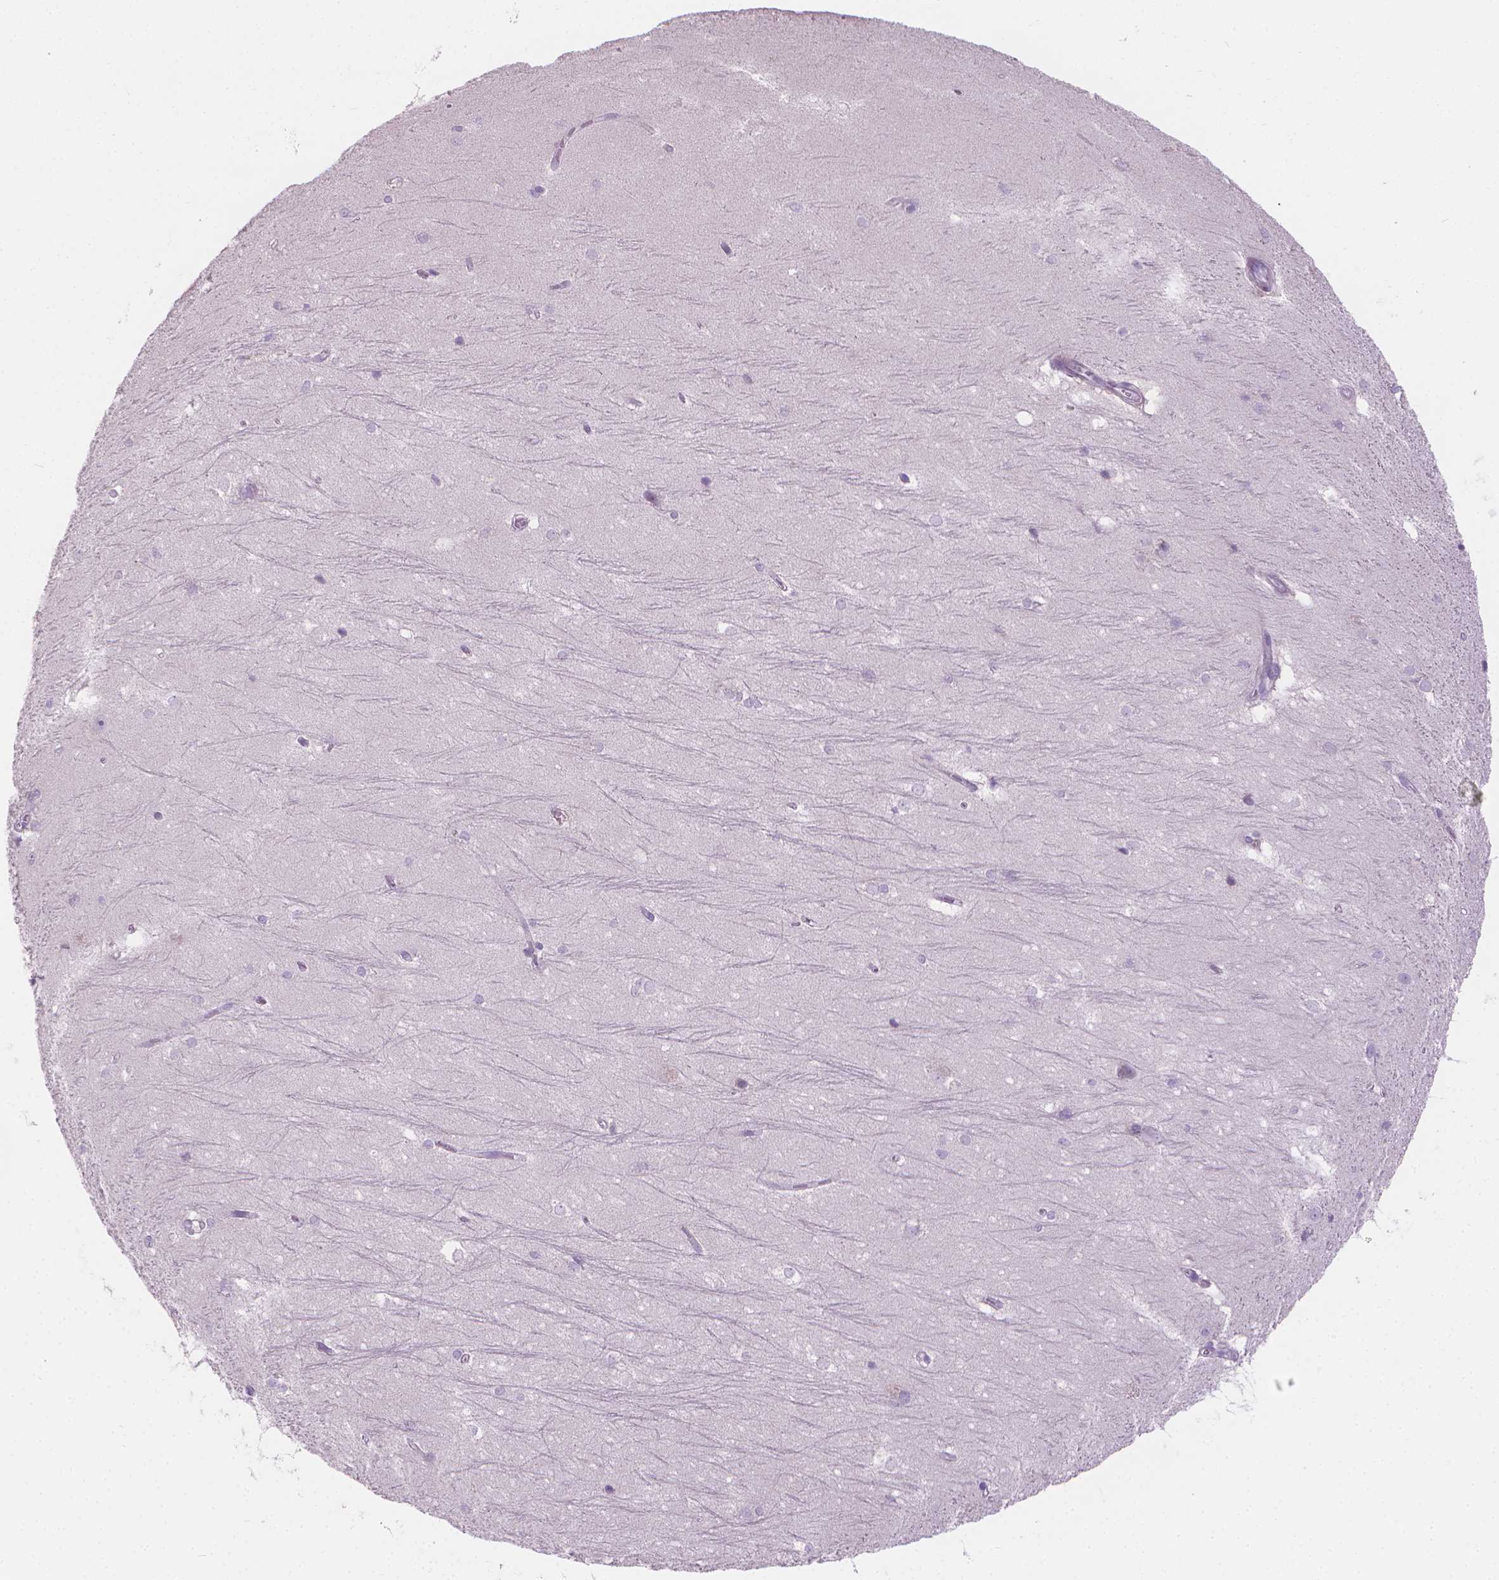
{"staining": {"intensity": "negative", "quantity": "none", "location": "none"}, "tissue": "hippocampus", "cell_type": "Glial cells", "image_type": "normal", "snomed": [{"axis": "morphology", "description": "Normal tissue, NOS"}, {"axis": "topography", "description": "Cerebral cortex"}, {"axis": "topography", "description": "Hippocampus"}], "caption": "The immunohistochemistry histopathology image has no significant positivity in glial cells of hippocampus. Nuclei are stained in blue.", "gene": "CABCOCO1", "patient": {"sex": "female", "age": 19}}